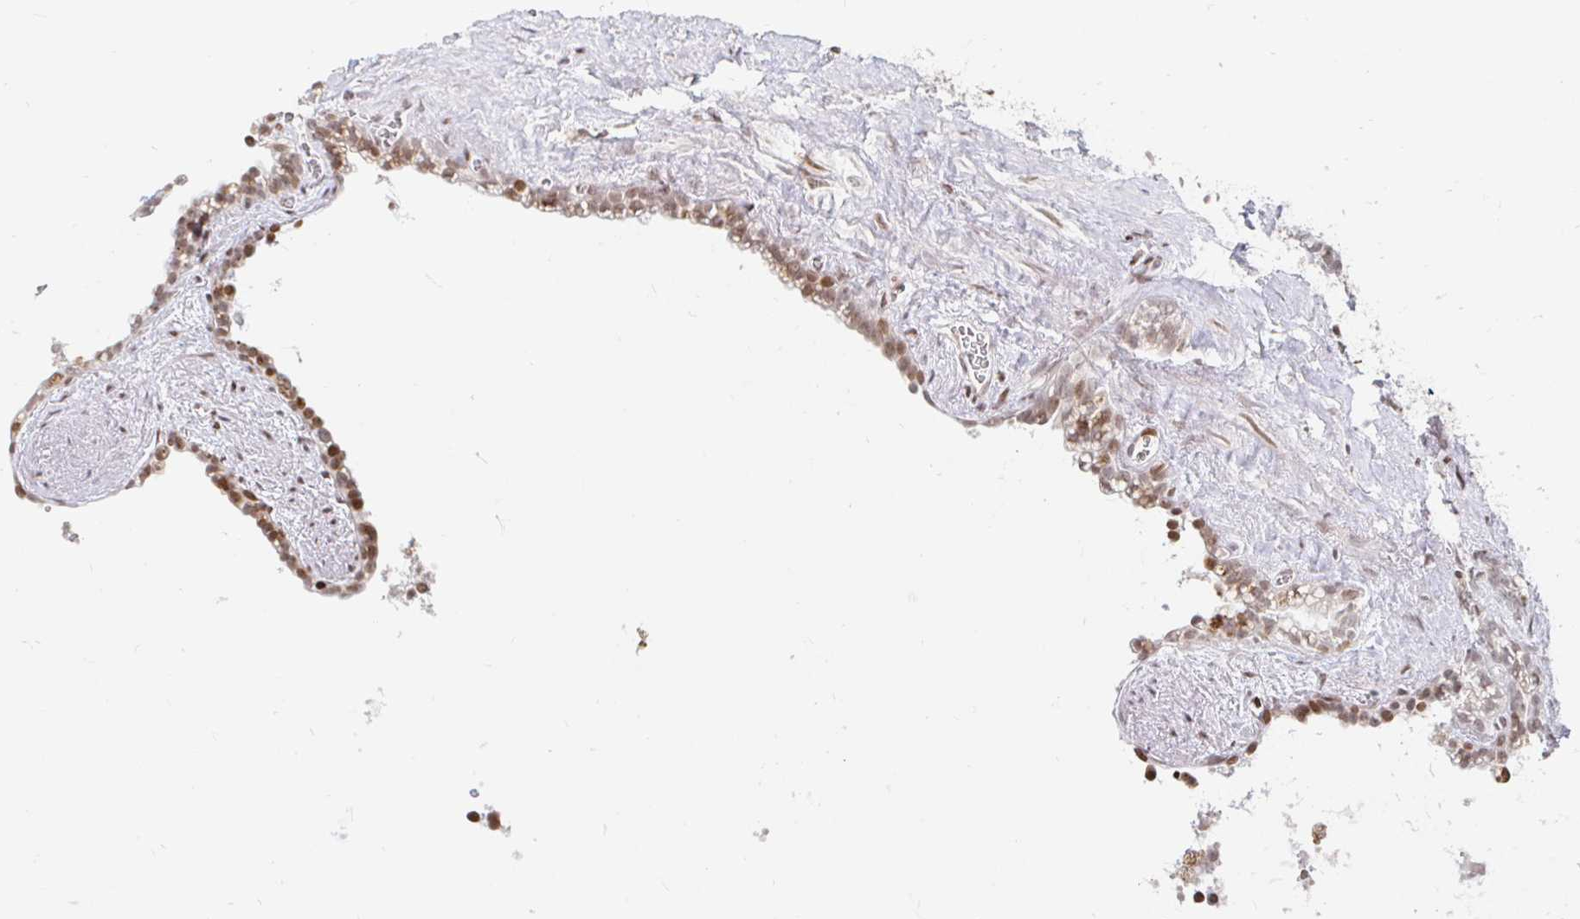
{"staining": {"intensity": "moderate", "quantity": "25%-75%", "location": "nuclear"}, "tissue": "seminal vesicle", "cell_type": "Glandular cells", "image_type": "normal", "snomed": [{"axis": "morphology", "description": "Normal tissue, NOS"}, {"axis": "topography", "description": "Seminal veicle"}], "caption": "IHC photomicrograph of normal seminal vesicle: human seminal vesicle stained using immunohistochemistry displays medium levels of moderate protein expression localized specifically in the nuclear of glandular cells, appearing as a nuclear brown color.", "gene": "HOXC10", "patient": {"sex": "male", "age": 76}}